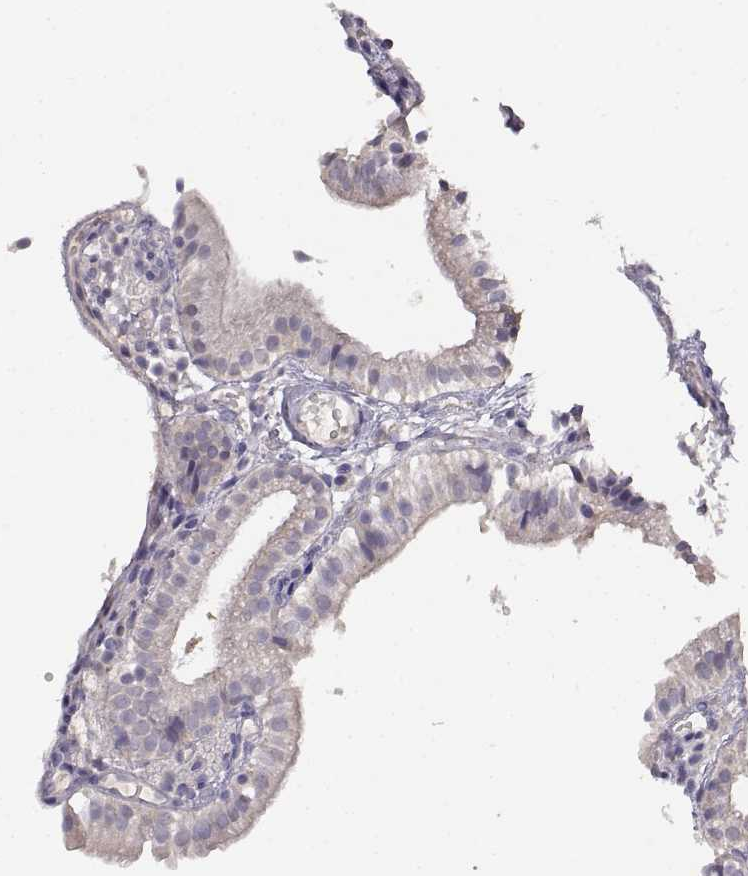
{"staining": {"intensity": "negative", "quantity": "none", "location": "none"}, "tissue": "gallbladder", "cell_type": "Glandular cells", "image_type": "normal", "snomed": [{"axis": "morphology", "description": "Normal tissue, NOS"}, {"axis": "topography", "description": "Gallbladder"}], "caption": "Immunohistochemistry (IHC) of benign human gallbladder demonstrates no expression in glandular cells. (Stains: DAB (3,3'-diaminobenzidine) immunohistochemistry with hematoxylin counter stain, Microscopy: brightfield microscopy at high magnification).", "gene": "NMNAT2", "patient": {"sex": "female", "age": 47}}